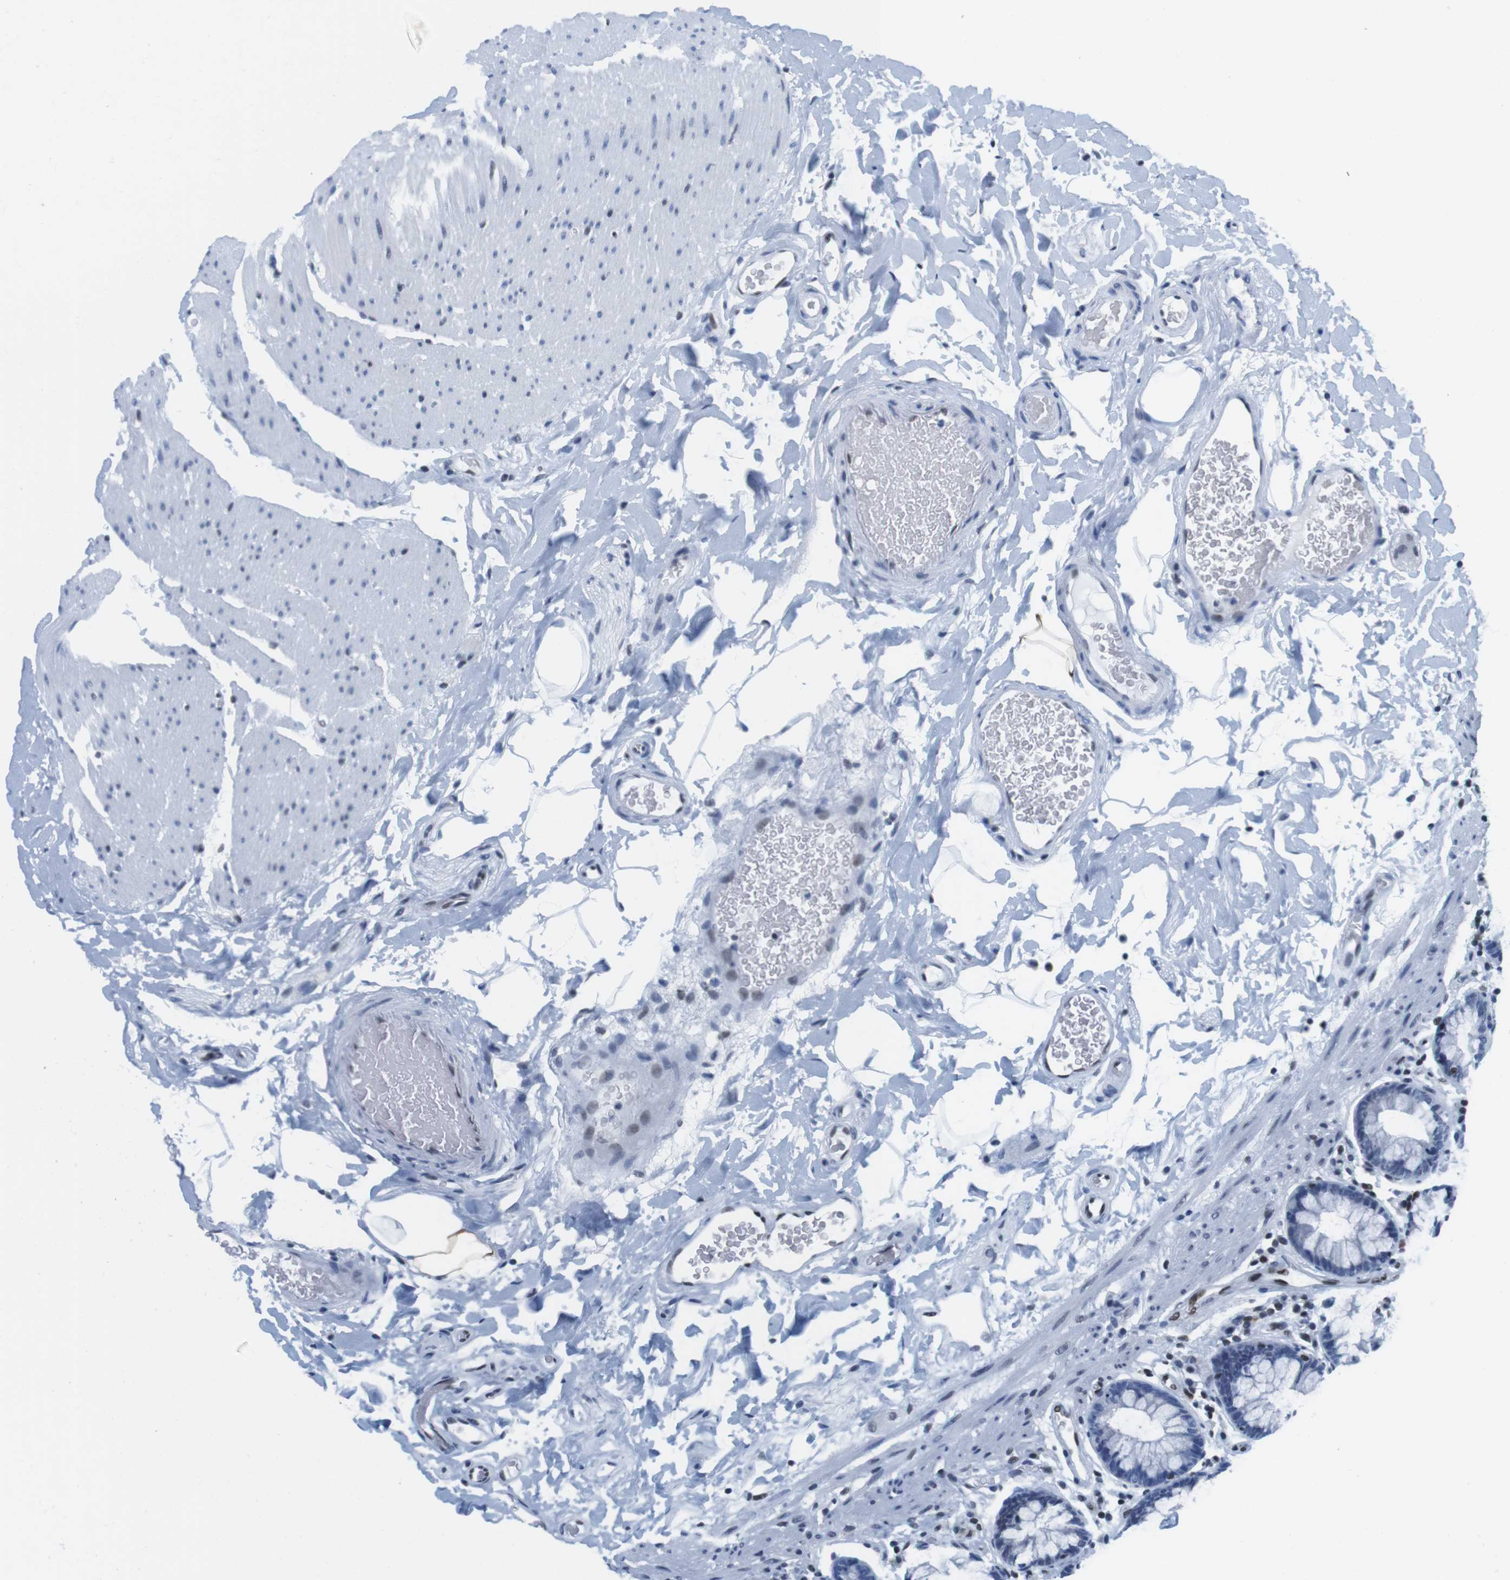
{"staining": {"intensity": "negative", "quantity": "none", "location": "none"}, "tissue": "colon", "cell_type": "Endothelial cells", "image_type": "normal", "snomed": [{"axis": "morphology", "description": "Normal tissue, NOS"}, {"axis": "topography", "description": "Colon"}], "caption": "An IHC micrograph of normal colon is shown. There is no staining in endothelial cells of colon.", "gene": "IFI16", "patient": {"sex": "female", "age": 80}}